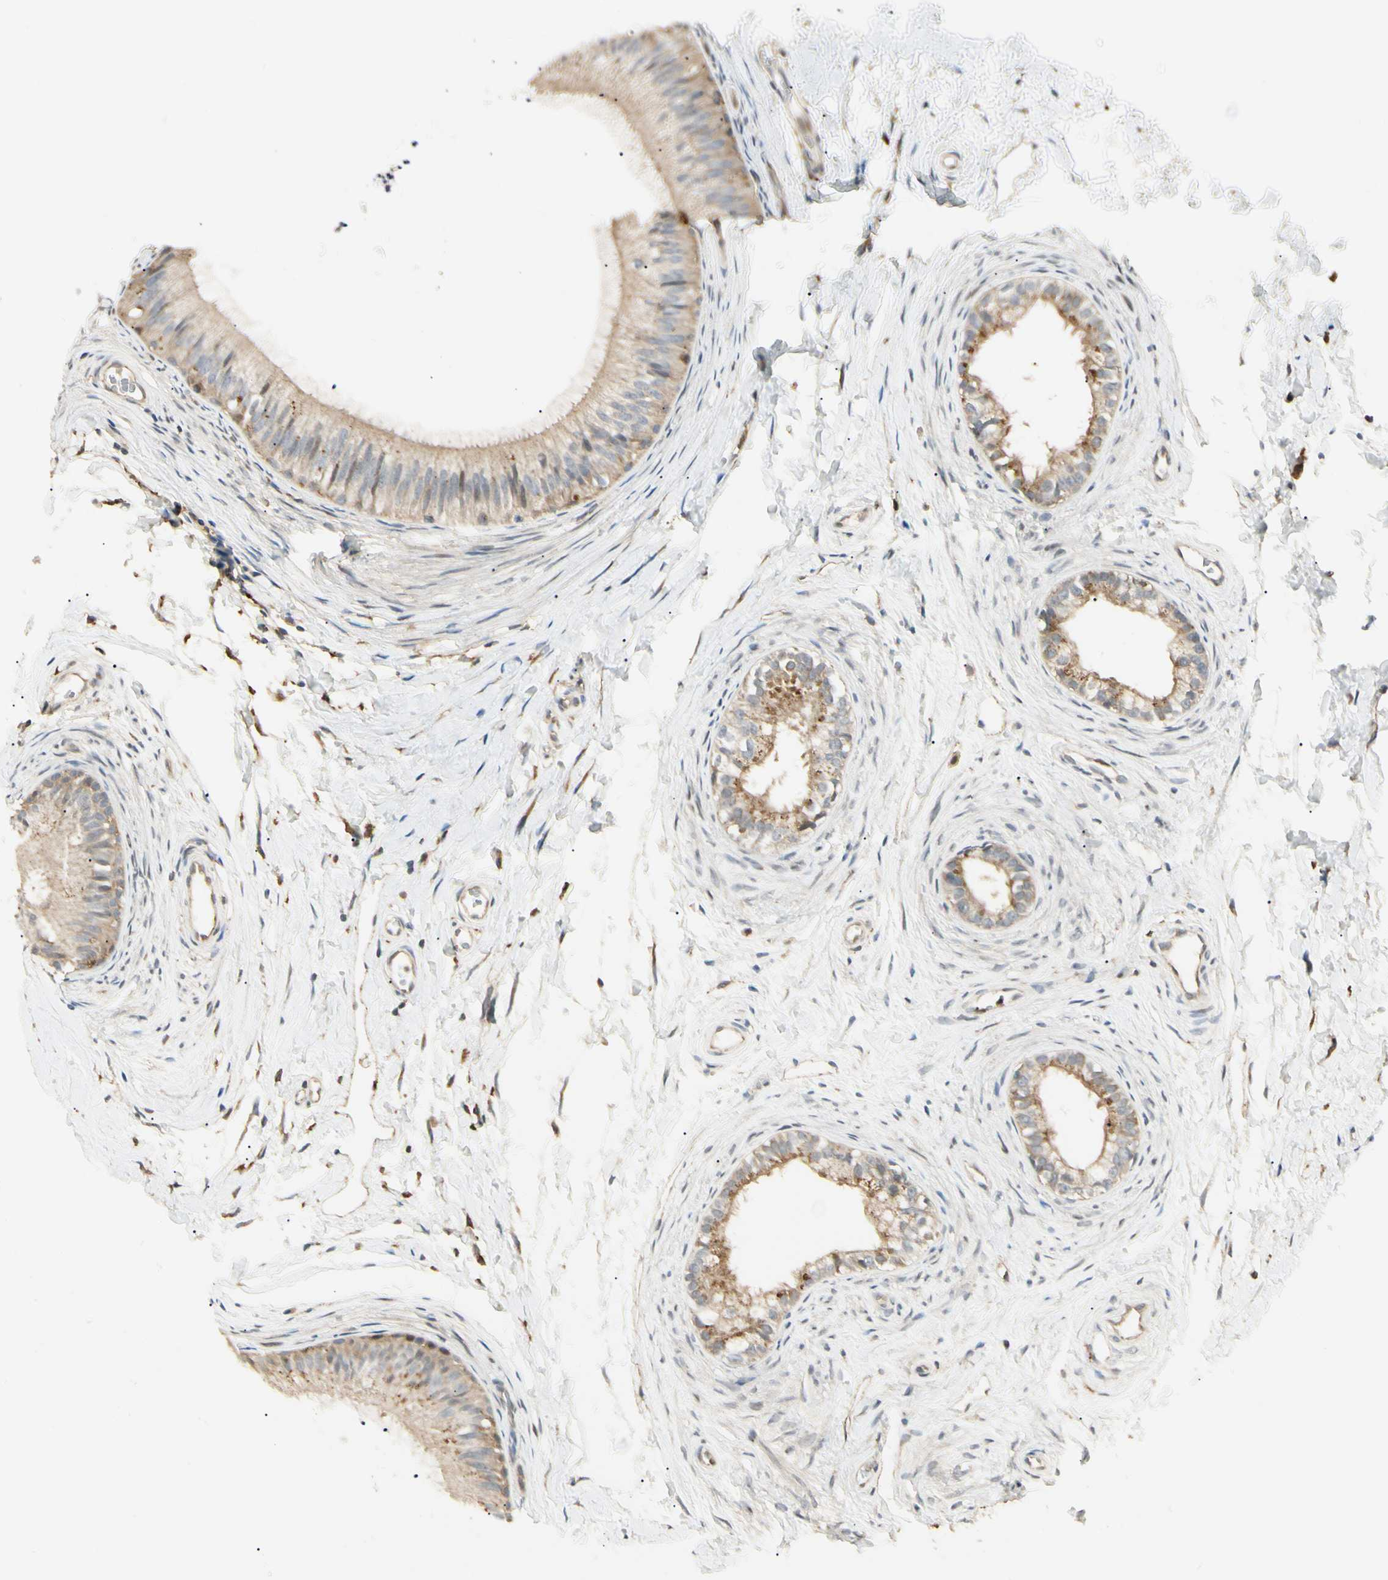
{"staining": {"intensity": "moderate", "quantity": "25%-75%", "location": "cytoplasmic/membranous"}, "tissue": "epididymis", "cell_type": "Glandular cells", "image_type": "normal", "snomed": [{"axis": "morphology", "description": "Normal tissue, NOS"}, {"axis": "topography", "description": "Epididymis"}], "caption": "This photomicrograph exhibits IHC staining of benign human epididymis, with medium moderate cytoplasmic/membranous expression in about 25%-75% of glandular cells.", "gene": "FNDC3B", "patient": {"sex": "male", "age": 56}}